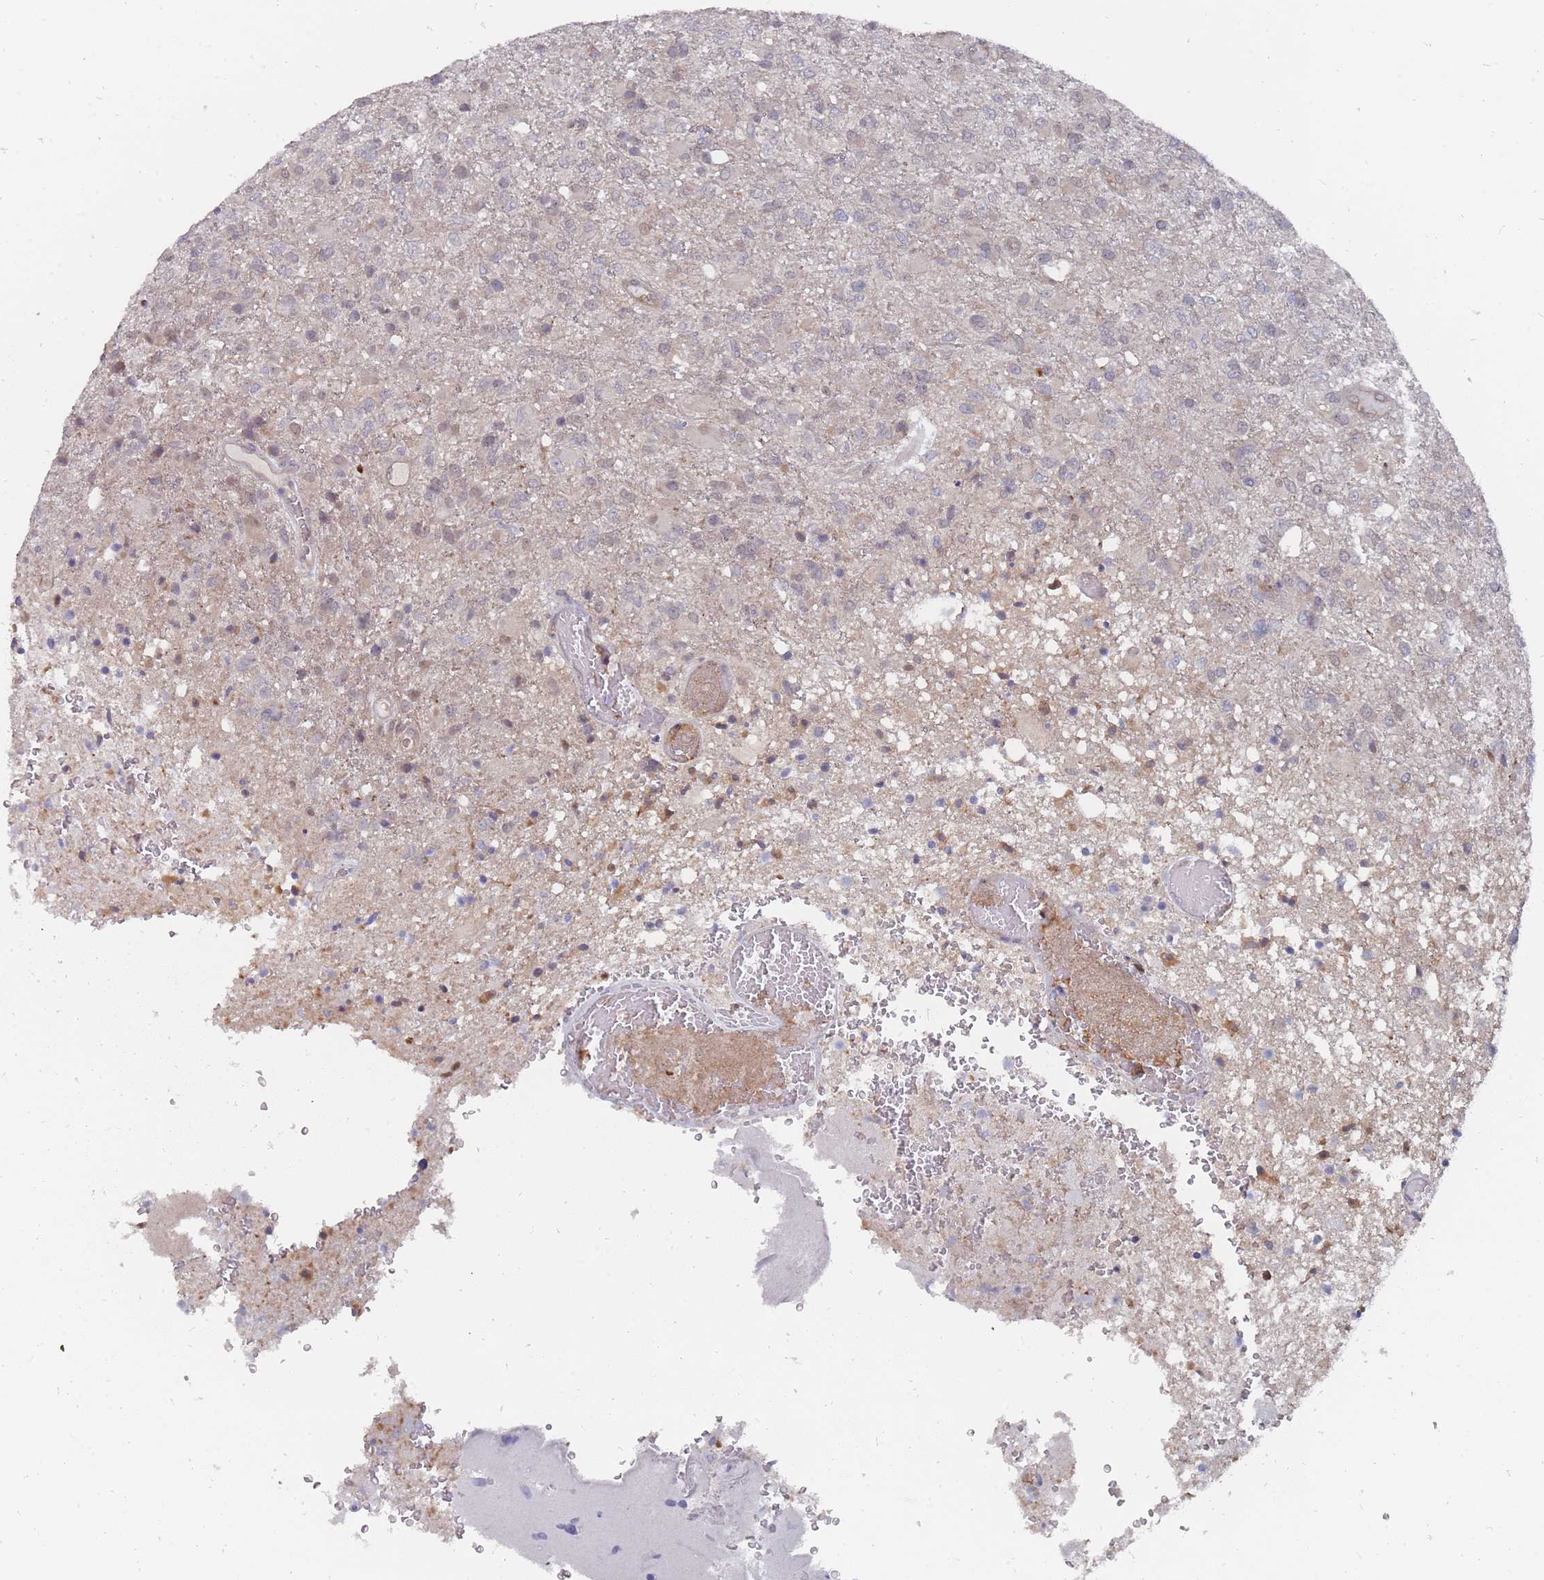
{"staining": {"intensity": "negative", "quantity": "none", "location": "none"}, "tissue": "glioma", "cell_type": "Tumor cells", "image_type": "cancer", "snomed": [{"axis": "morphology", "description": "Glioma, malignant, High grade"}, {"axis": "topography", "description": "Brain"}], "caption": "Immunohistochemistry (IHC) image of malignant glioma (high-grade) stained for a protein (brown), which demonstrates no positivity in tumor cells.", "gene": "NKD1", "patient": {"sex": "female", "age": 74}}